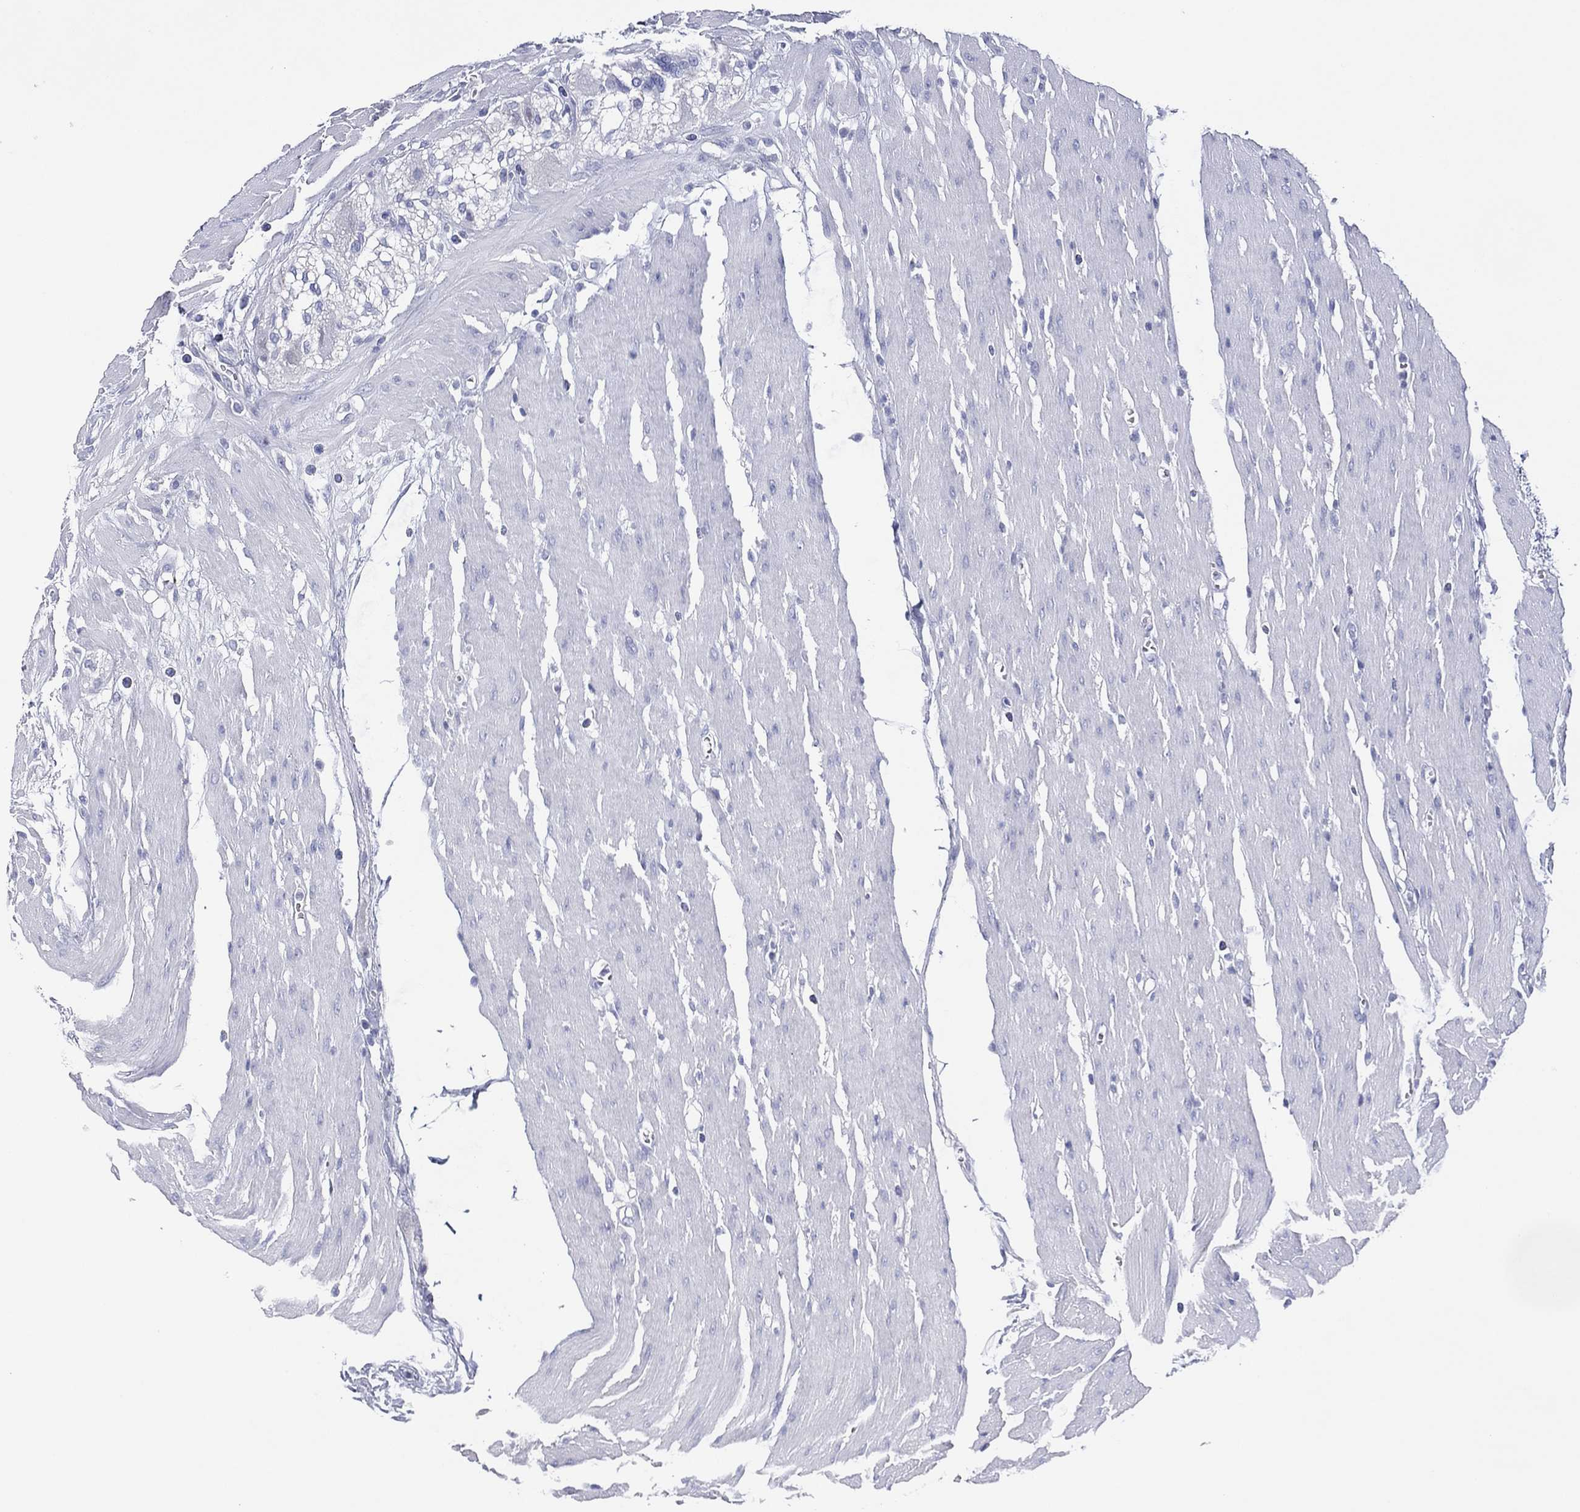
{"staining": {"intensity": "negative", "quantity": "none", "location": "none"}, "tissue": "colon", "cell_type": "Endothelial cells", "image_type": "normal", "snomed": [{"axis": "morphology", "description": "Normal tissue, NOS"}, {"axis": "morphology", "description": "Adenocarcinoma, NOS"}, {"axis": "topography", "description": "Colon"}], "caption": "Endothelial cells are negative for brown protein staining in normal colon.", "gene": "DSG1", "patient": {"sex": "male", "age": 65}}